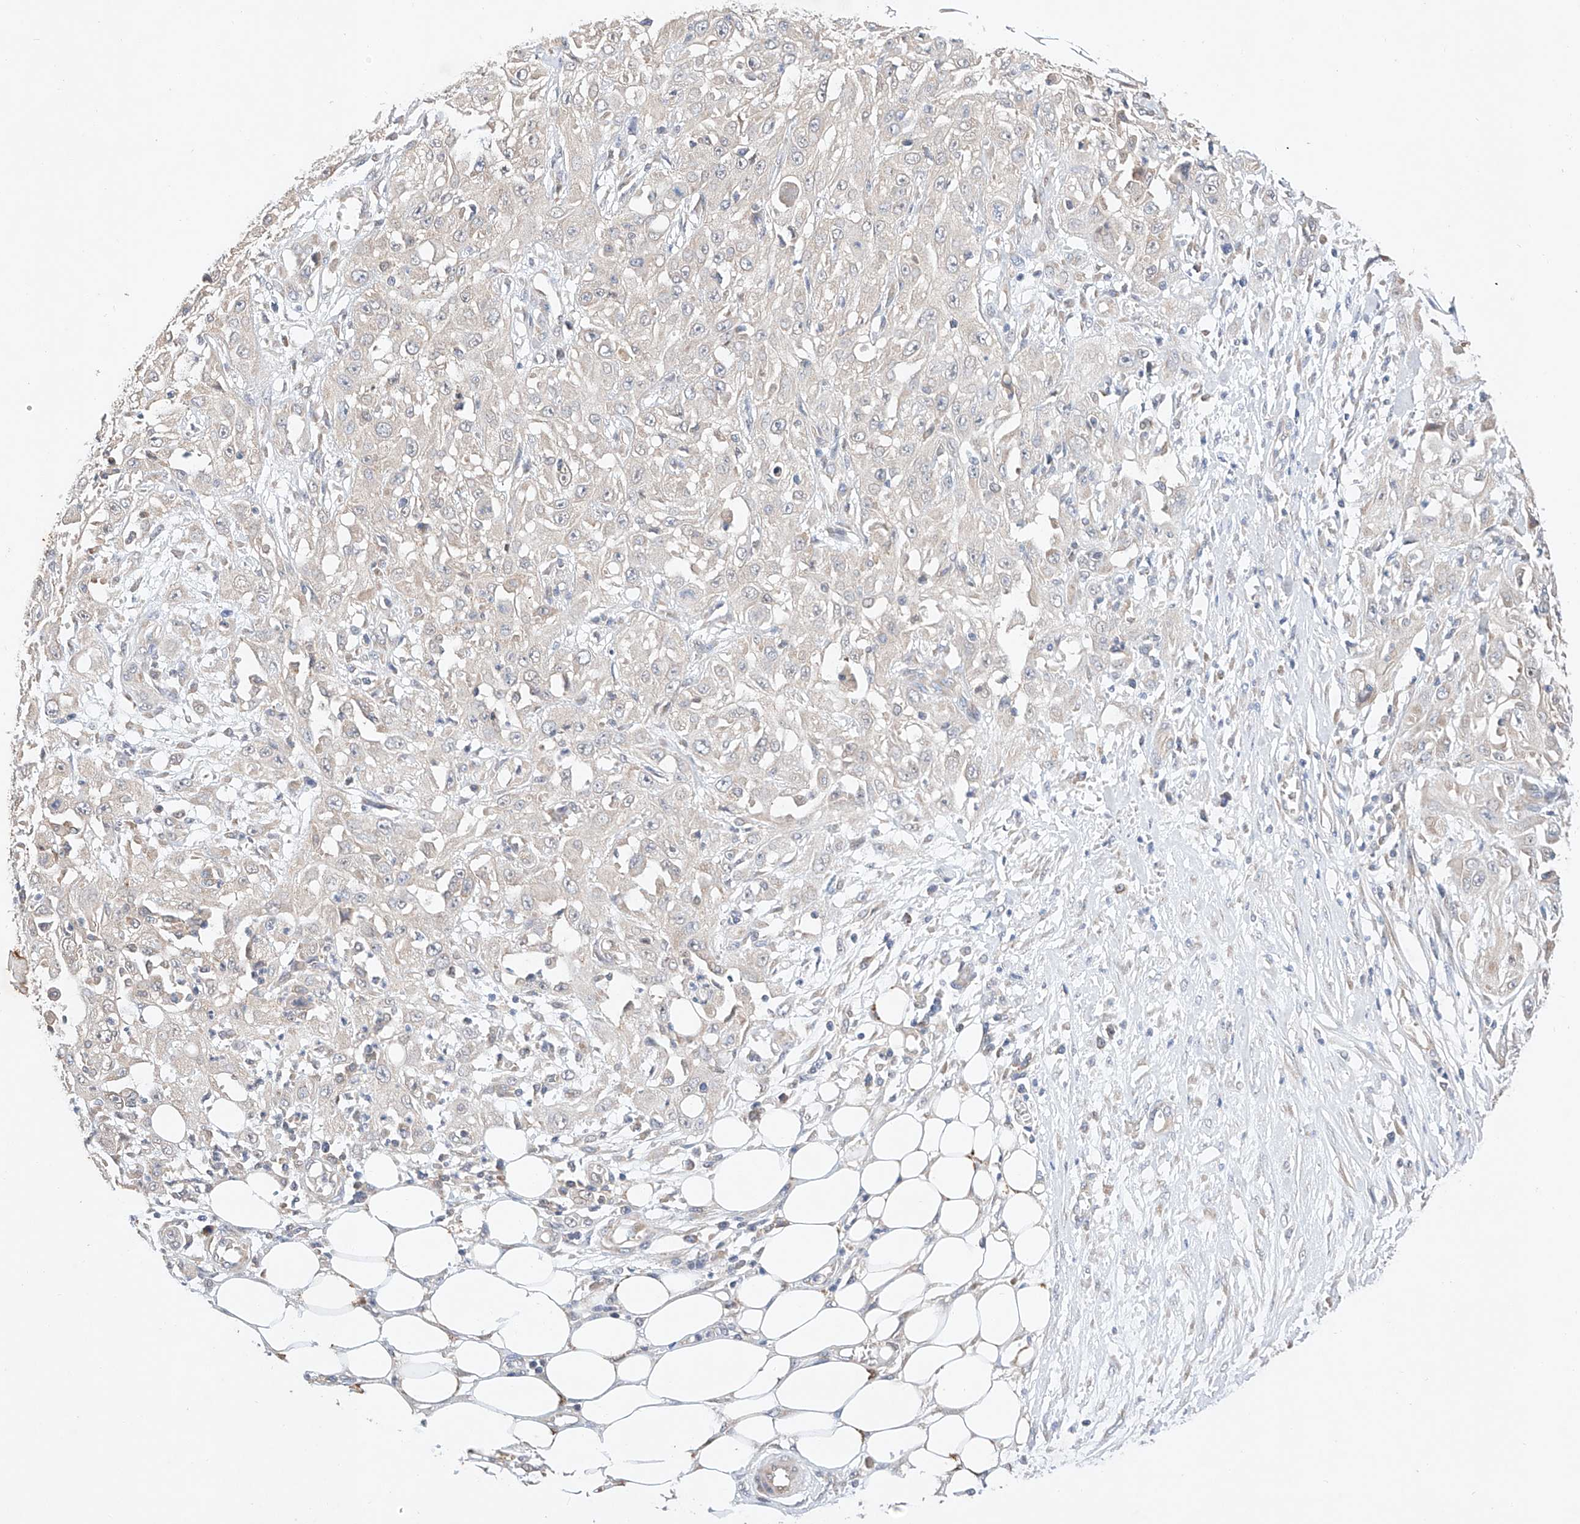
{"staining": {"intensity": "negative", "quantity": "none", "location": "none"}, "tissue": "skin cancer", "cell_type": "Tumor cells", "image_type": "cancer", "snomed": [{"axis": "morphology", "description": "Squamous cell carcinoma, NOS"}, {"axis": "morphology", "description": "Squamous cell carcinoma, metastatic, NOS"}, {"axis": "topography", "description": "Skin"}, {"axis": "topography", "description": "Lymph node"}], "caption": "There is no significant staining in tumor cells of skin cancer.", "gene": "C6orf118", "patient": {"sex": "male", "age": 75}}